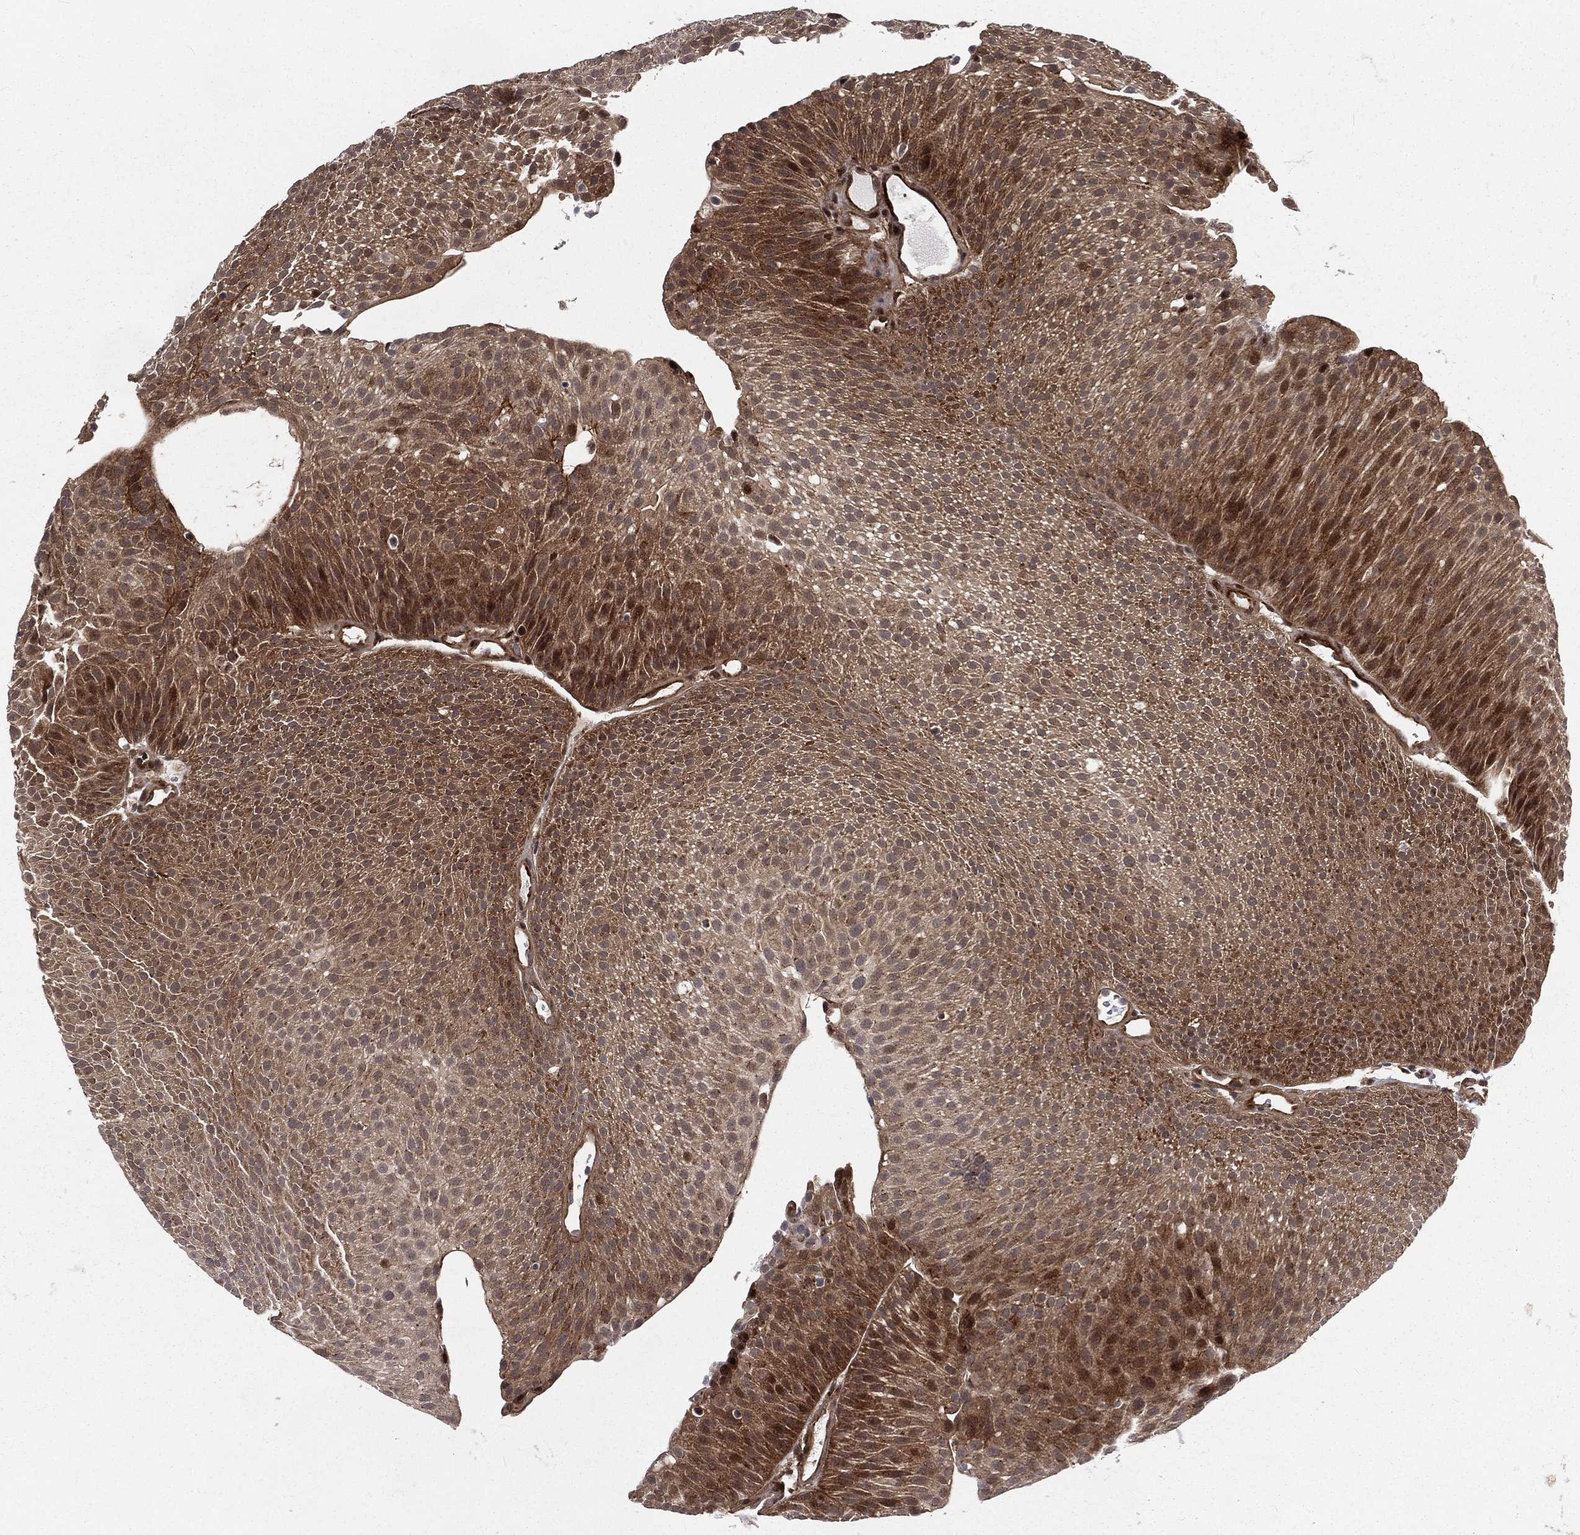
{"staining": {"intensity": "moderate", "quantity": ">75%", "location": "cytoplasmic/membranous"}, "tissue": "urothelial cancer", "cell_type": "Tumor cells", "image_type": "cancer", "snomed": [{"axis": "morphology", "description": "Urothelial carcinoma, Low grade"}, {"axis": "topography", "description": "Urinary bladder"}], "caption": "Brown immunohistochemical staining in human urothelial cancer reveals moderate cytoplasmic/membranous staining in approximately >75% of tumor cells.", "gene": "ARL3", "patient": {"sex": "male", "age": 65}}